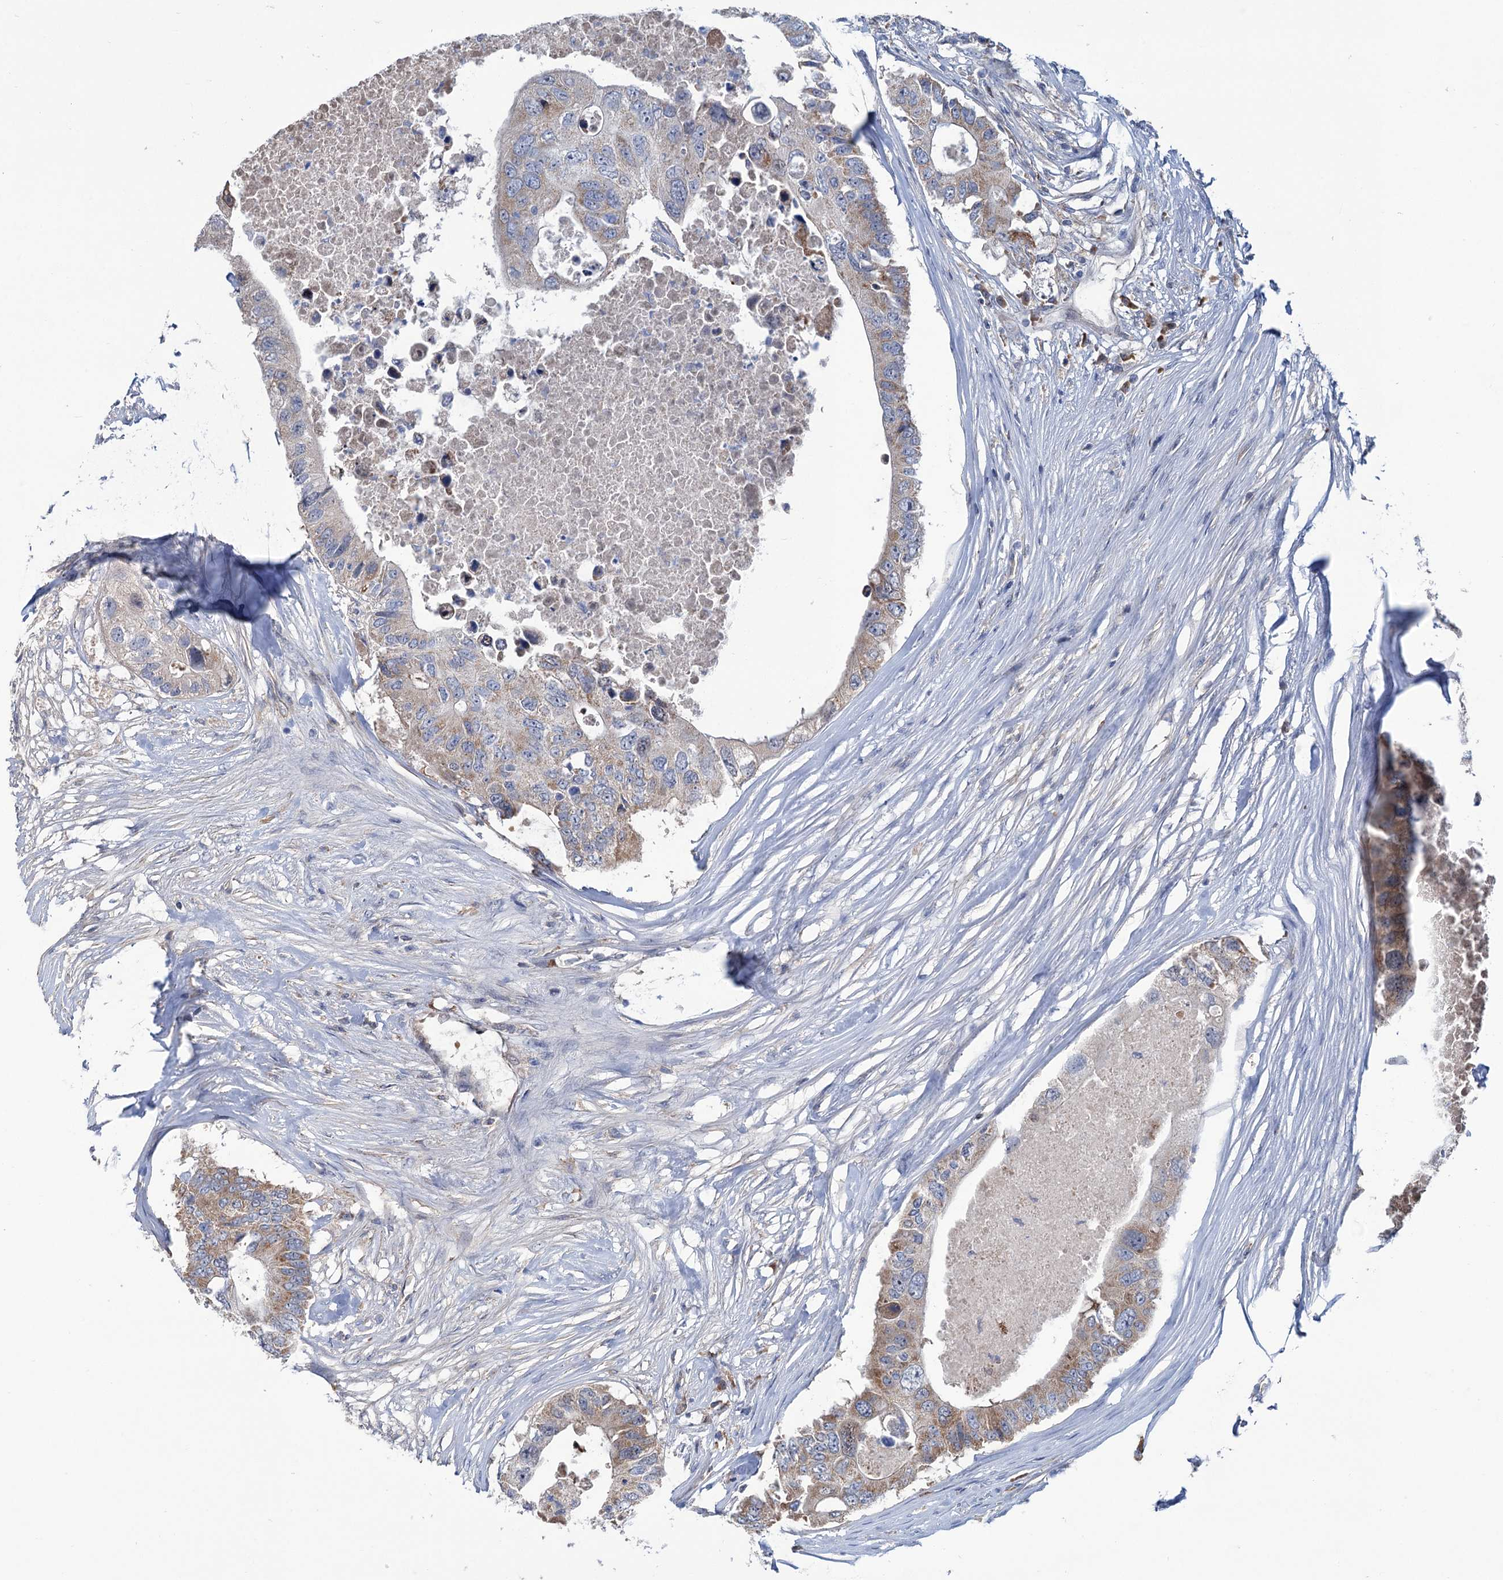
{"staining": {"intensity": "moderate", "quantity": "<25%", "location": "cytoplasmic/membranous"}, "tissue": "colorectal cancer", "cell_type": "Tumor cells", "image_type": "cancer", "snomed": [{"axis": "morphology", "description": "Adenocarcinoma, NOS"}, {"axis": "topography", "description": "Colon"}], "caption": "Immunohistochemistry photomicrograph of human adenocarcinoma (colorectal) stained for a protein (brown), which shows low levels of moderate cytoplasmic/membranous positivity in approximately <25% of tumor cells.", "gene": "LPIN1", "patient": {"sex": "male", "age": 71}}